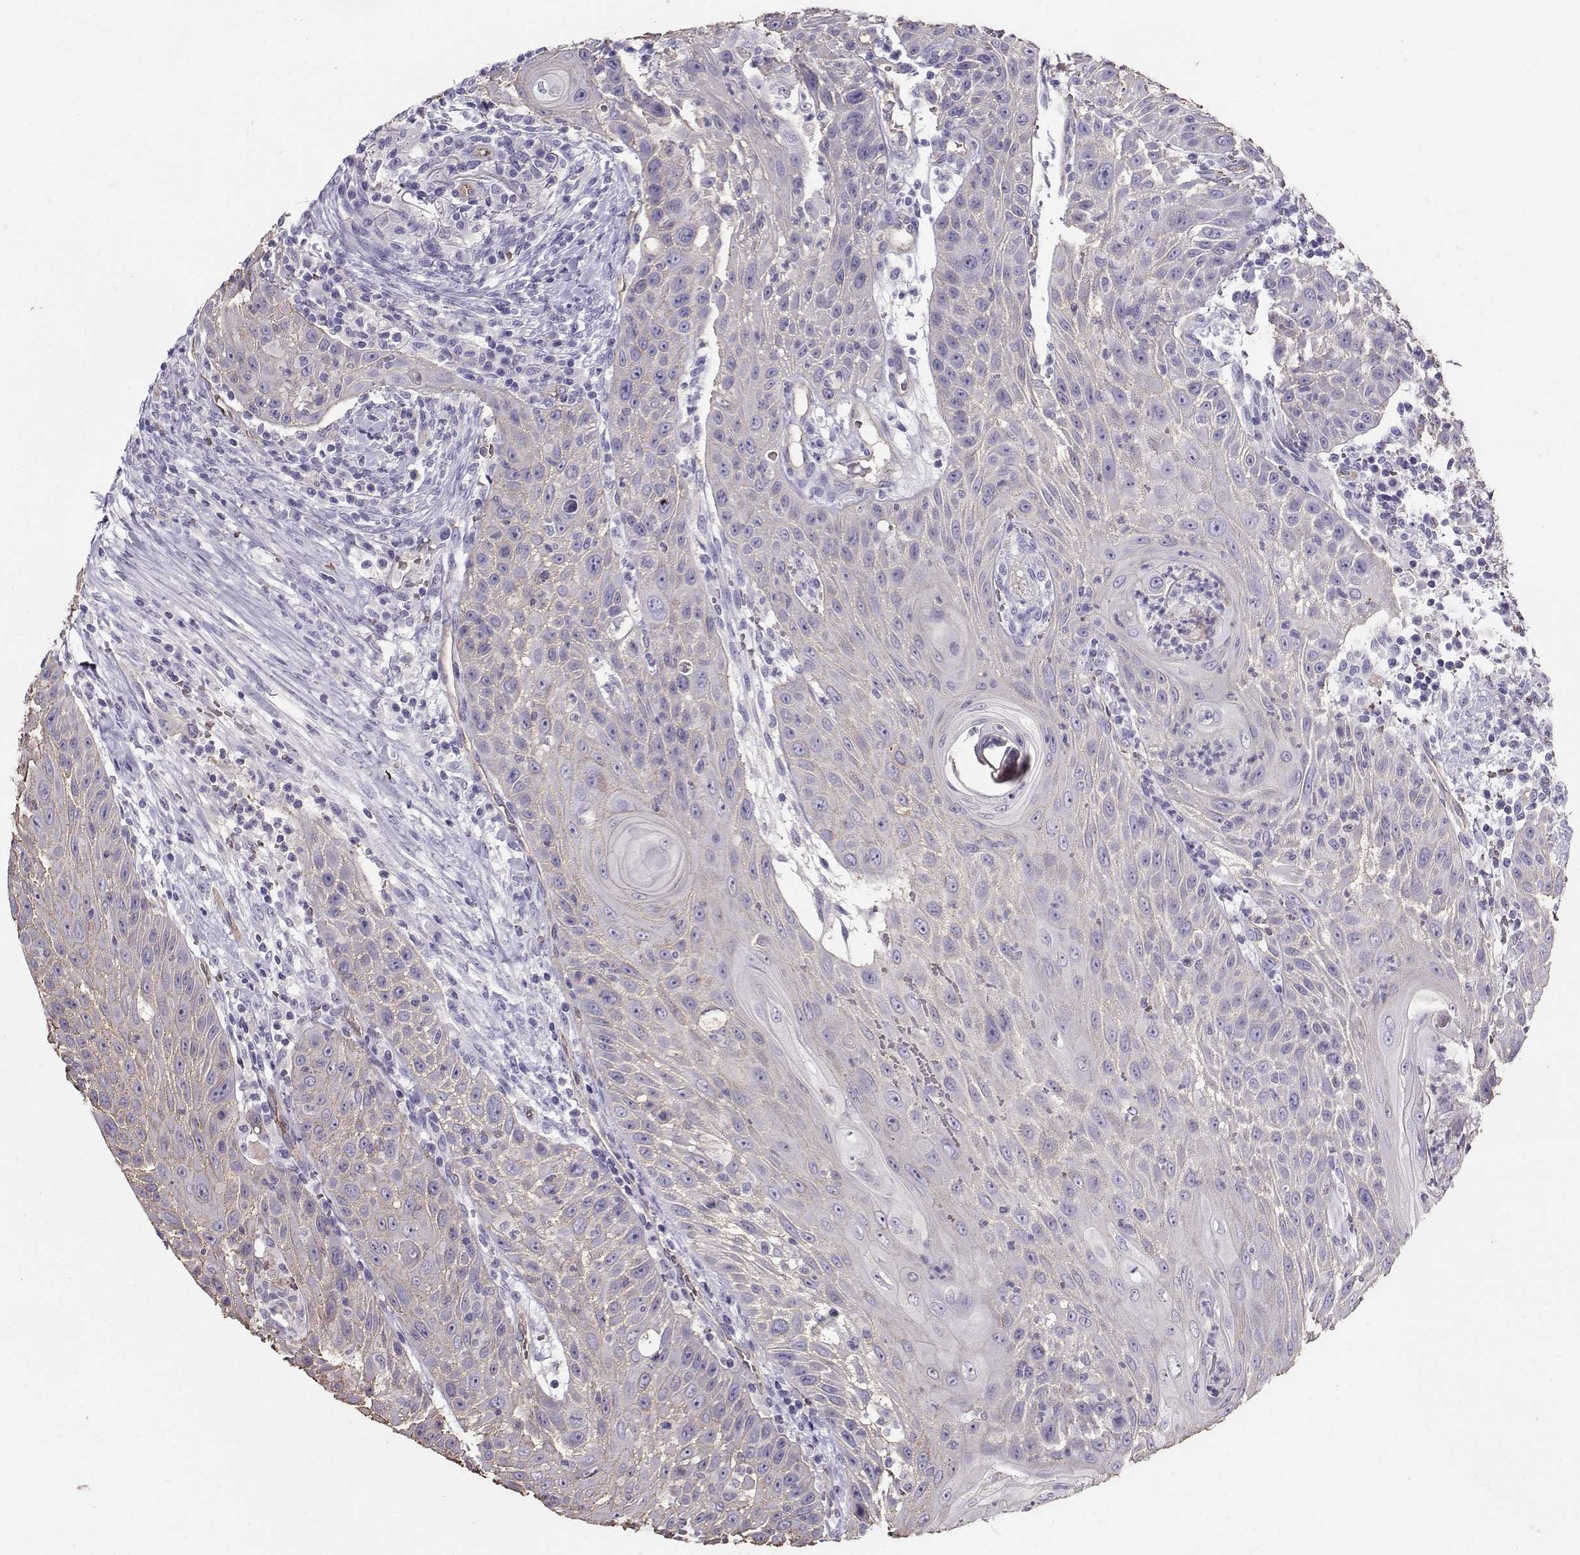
{"staining": {"intensity": "weak", "quantity": ">75%", "location": "cytoplasmic/membranous"}, "tissue": "head and neck cancer", "cell_type": "Tumor cells", "image_type": "cancer", "snomed": [{"axis": "morphology", "description": "Squamous cell carcinoma, NOS"}, {"axis": "topography", "description": "Head-Neck"}], "caption": "DAB immunohistochemical staining of head and neck cancer exhibits weak cytoplasmic/membranous protein positivity in about >75% of tumor cells. (Stains: DAB (3,3'-diaminobenzidine) in brown, nuclei in blue, Microscopy: brightfield microscopy at high magnification).", "gene": "CLUL1", "patient": {"sex": "male", "age": 69}}